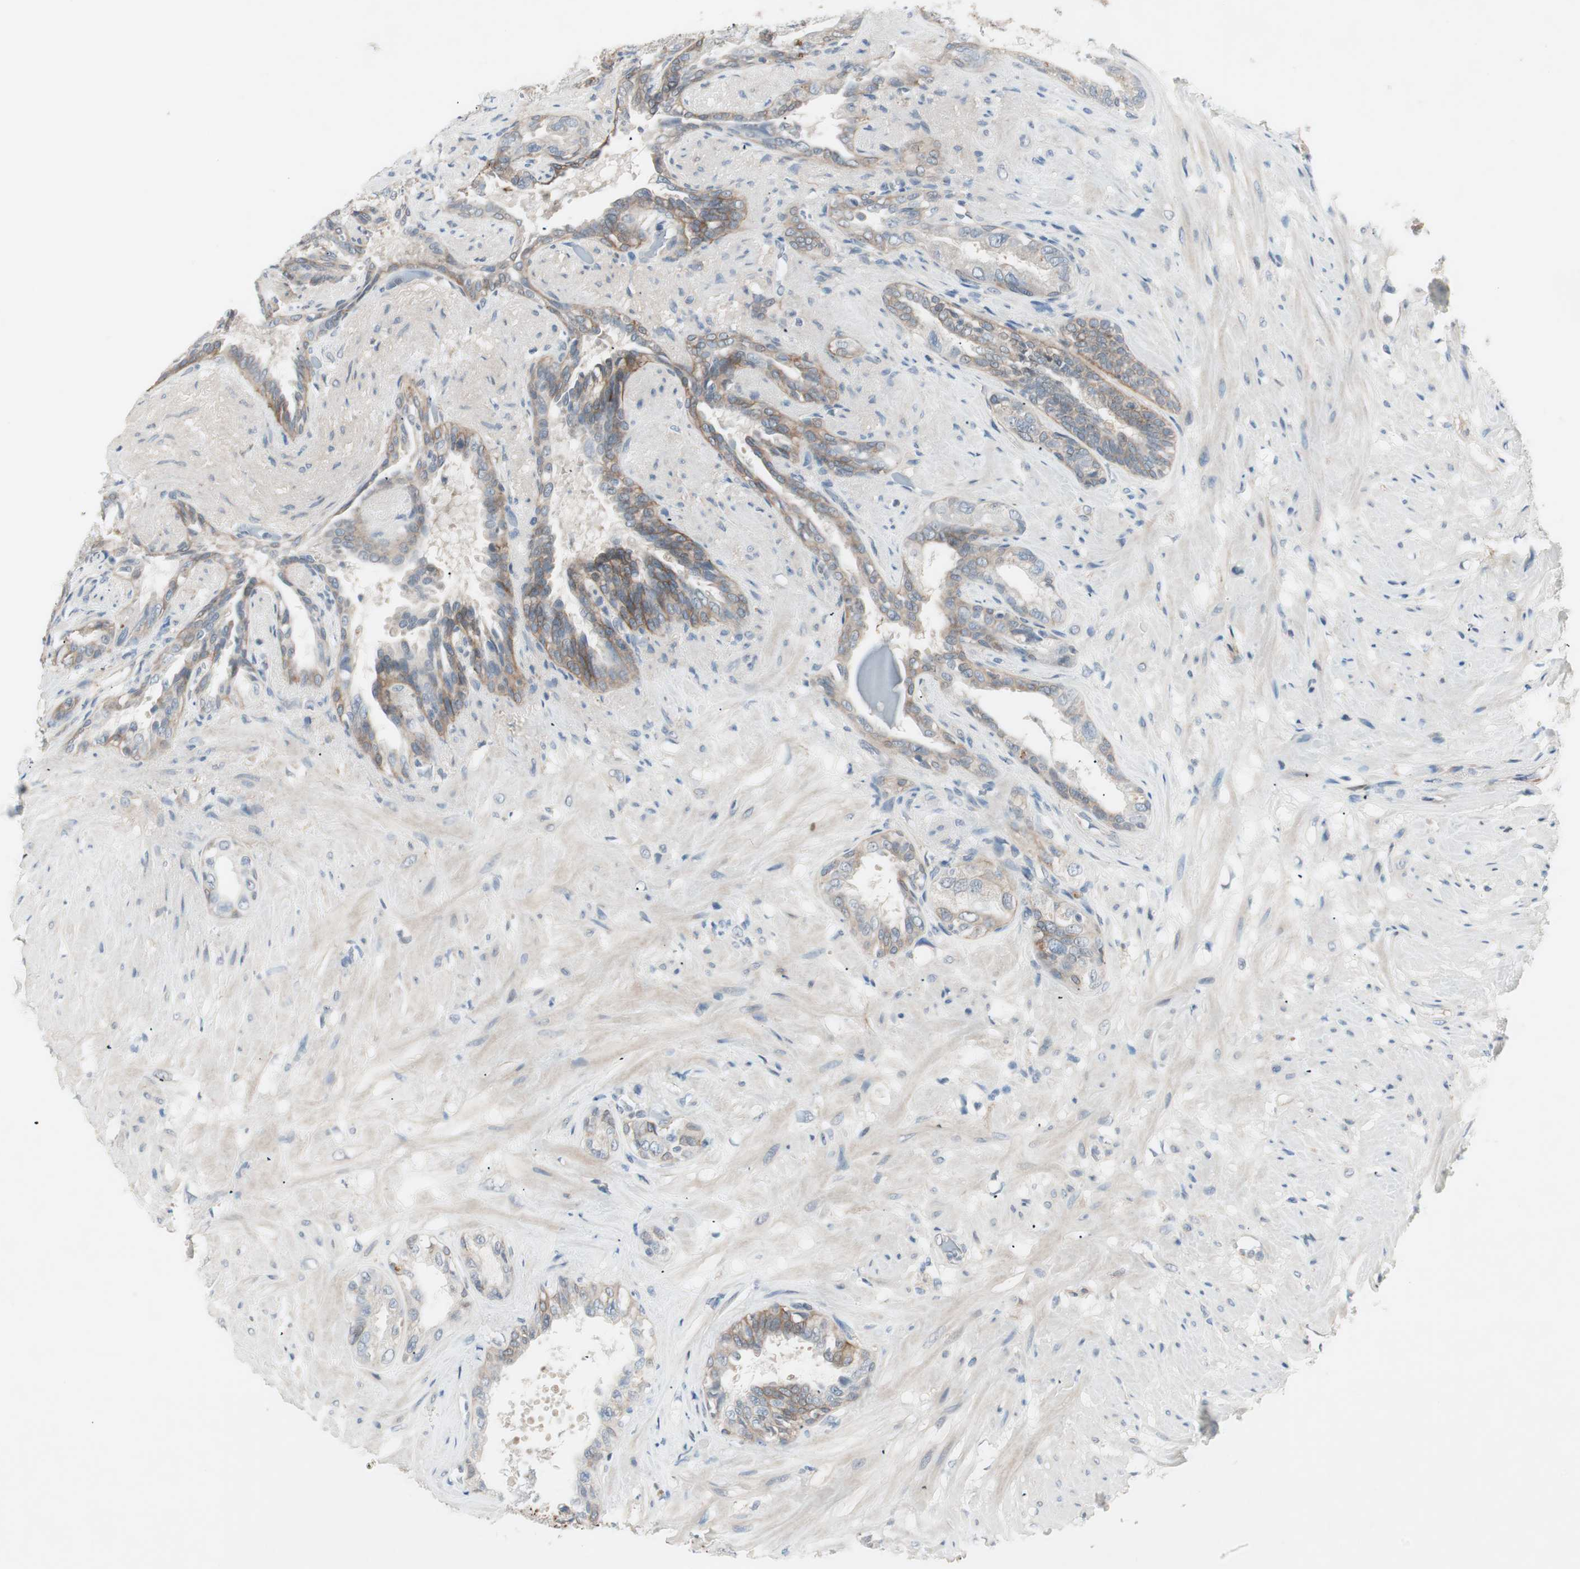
{"staining": {"intensity": "weak", "quantity": "25%-75%", "location": "cytoplasmic/membranous"}, "tissue": "seminal vesicle", "cell_type": "Glandular cells", "image_type": "normal", "snomed": [{"axis": "morphology", "description": "Normal tissue, NOS"}, {"axis": "topography", "description": "Seminal veicle"}], "caption": "Glandular cells display weak cytoplasmic/membranous positivity in approximately 25%-75% of cells in benign seminal vesicle. (DAB (3,3'-diaminobenzidine) = brown stain, brightfield microscopy at high magnification).", "gene": "ITGB4", "patient": {"sex": "male", "age": 61}}